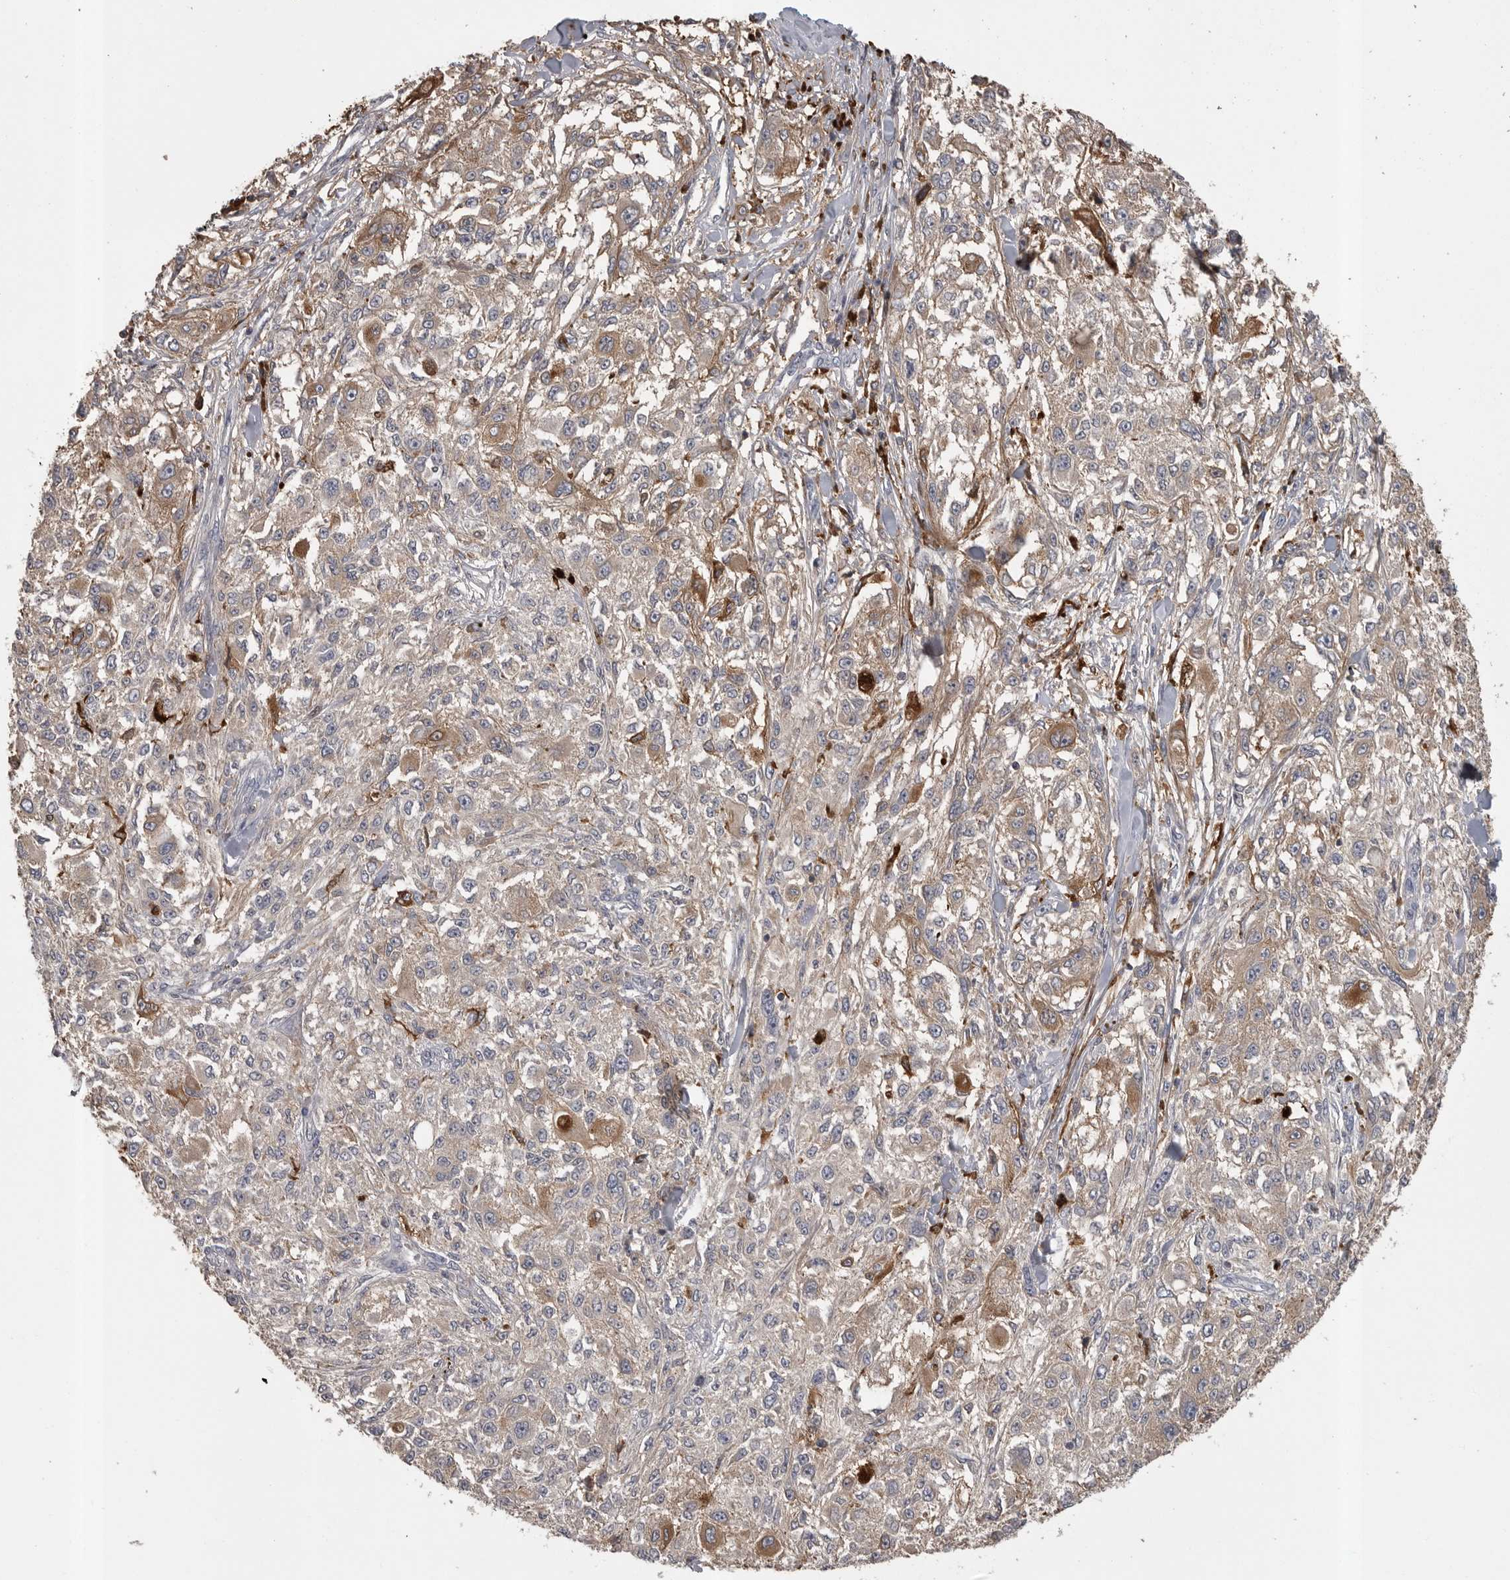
{"staining": {"intensity": "moderate", "quantity": "<25%", "location": "cytoplasmic/membranous"}, "tissue": "melanoma", "cell_type": "Tumor cells", "image_type": "cancer", "snomed": [{"axis": "morphology", "description": "Necrosis, NOS"}, {"axis": "morphology", "description": "Malignant melanoma, NOS"}, {"axis": "topography", "description": "Skin"}], "caption": "This photomicrograph reveals IHC staining of malignant melanoma, with low moderate cytoplasmic/membranous staining in about <25% of tumor cells.", "gene": "CMTM6", "patient": {"sex": "female", "age": 87}}